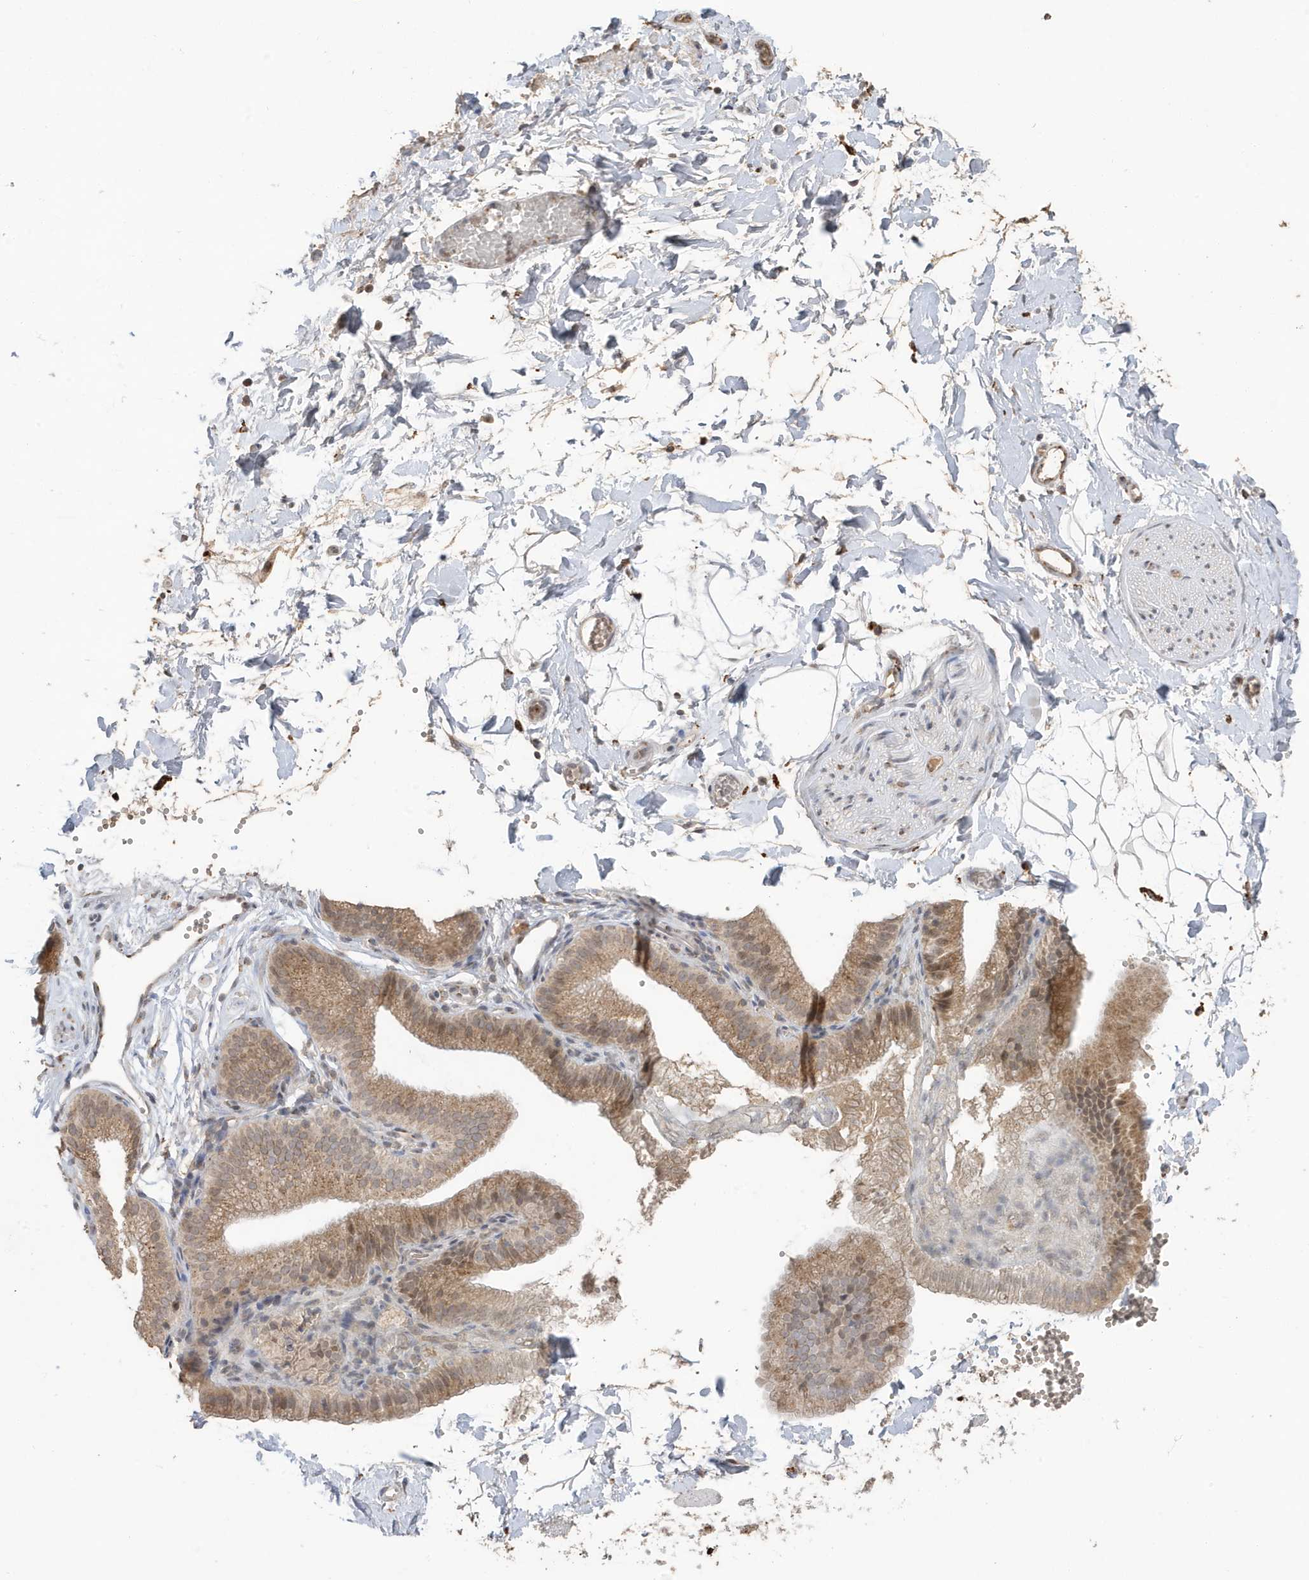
{"staining": {"intensity": "weak", "quantity": ">75%", "location": "cytoplasmic/membranous"}, "tissue": "adipose tissue", "cell_type": "Adipocytes", "image_type": "normal", "snomed": [{"axis": "morphology", "description": "Normal tissue, NOS"}, {"axis": "topography", "description": "Gallbladder"}, {"axis": "topography", "description": "Peripheral nerve tissue"}], "caption": "Protein expression analysis of unremarkable adipose tissue reveals weak cytoplasmic/membranous positivity in about >75% of adipocytes. Immunohistochemistry stains the protein of interest in brown and the nuclei are stained blue.", "gene": "RER1", "patient": {"sex": "male", "age": 38}}